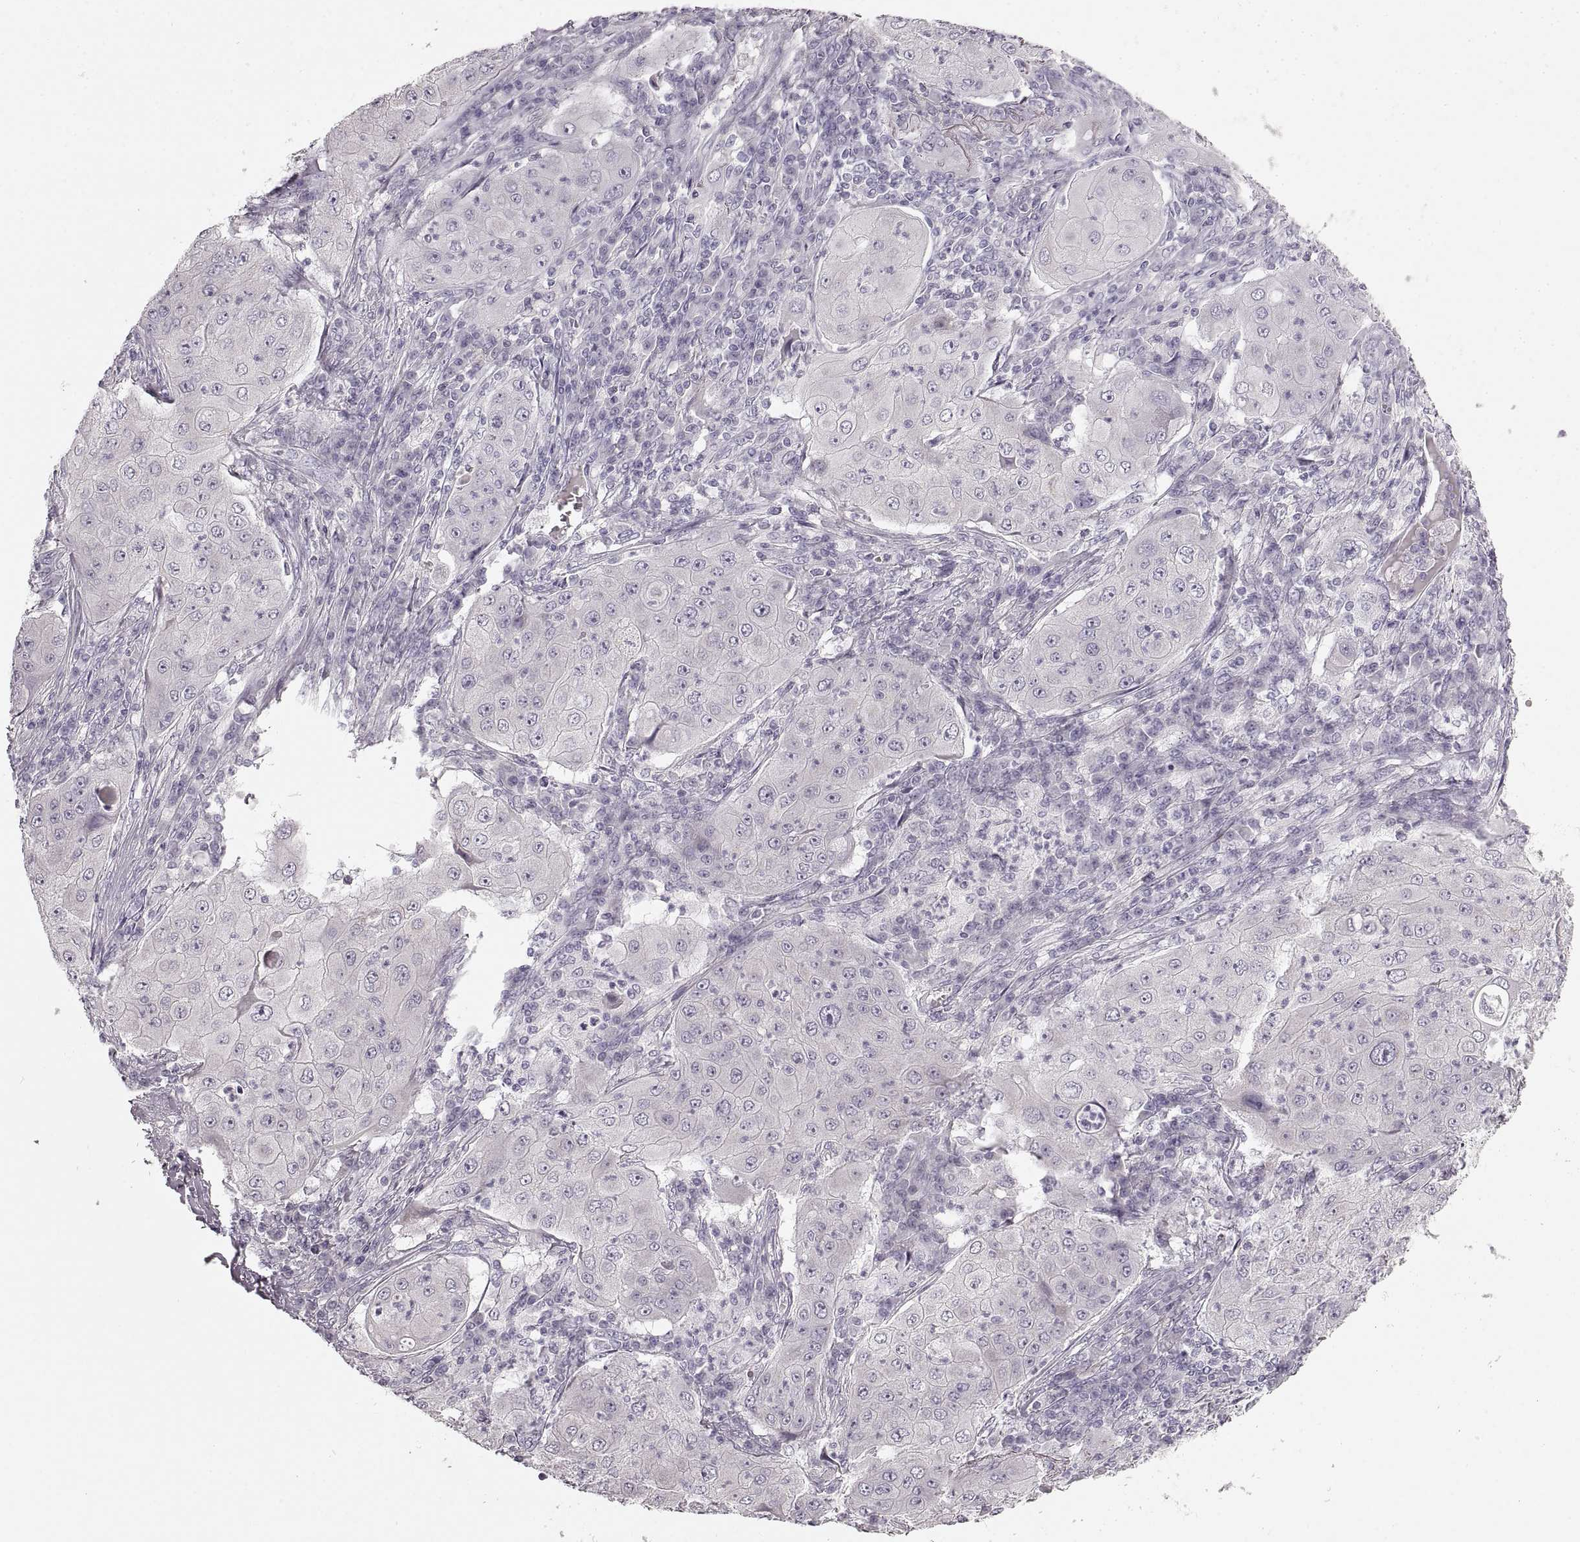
{"staining": {"intensity": "negative", "quantity": "none", "location": "none"}, "tissue": "lung cancer", "cell_type": "Tumor cells", "image_type": "cancer", "snomed": [{"axis": "morphology", "description": "Squamous cell carcinoma, NOS"}, {"axis": "topography", "description": "Lung"}], "caption": "This image is of squamous cell carcinoma (lung) stained with immunohistochemistry to label a protein in brown with the nuclei are counter-stained blue. There is no expression in tumor cells.", "gene": "CNTN1", "patient": {"sex": "female", "age": 59}}